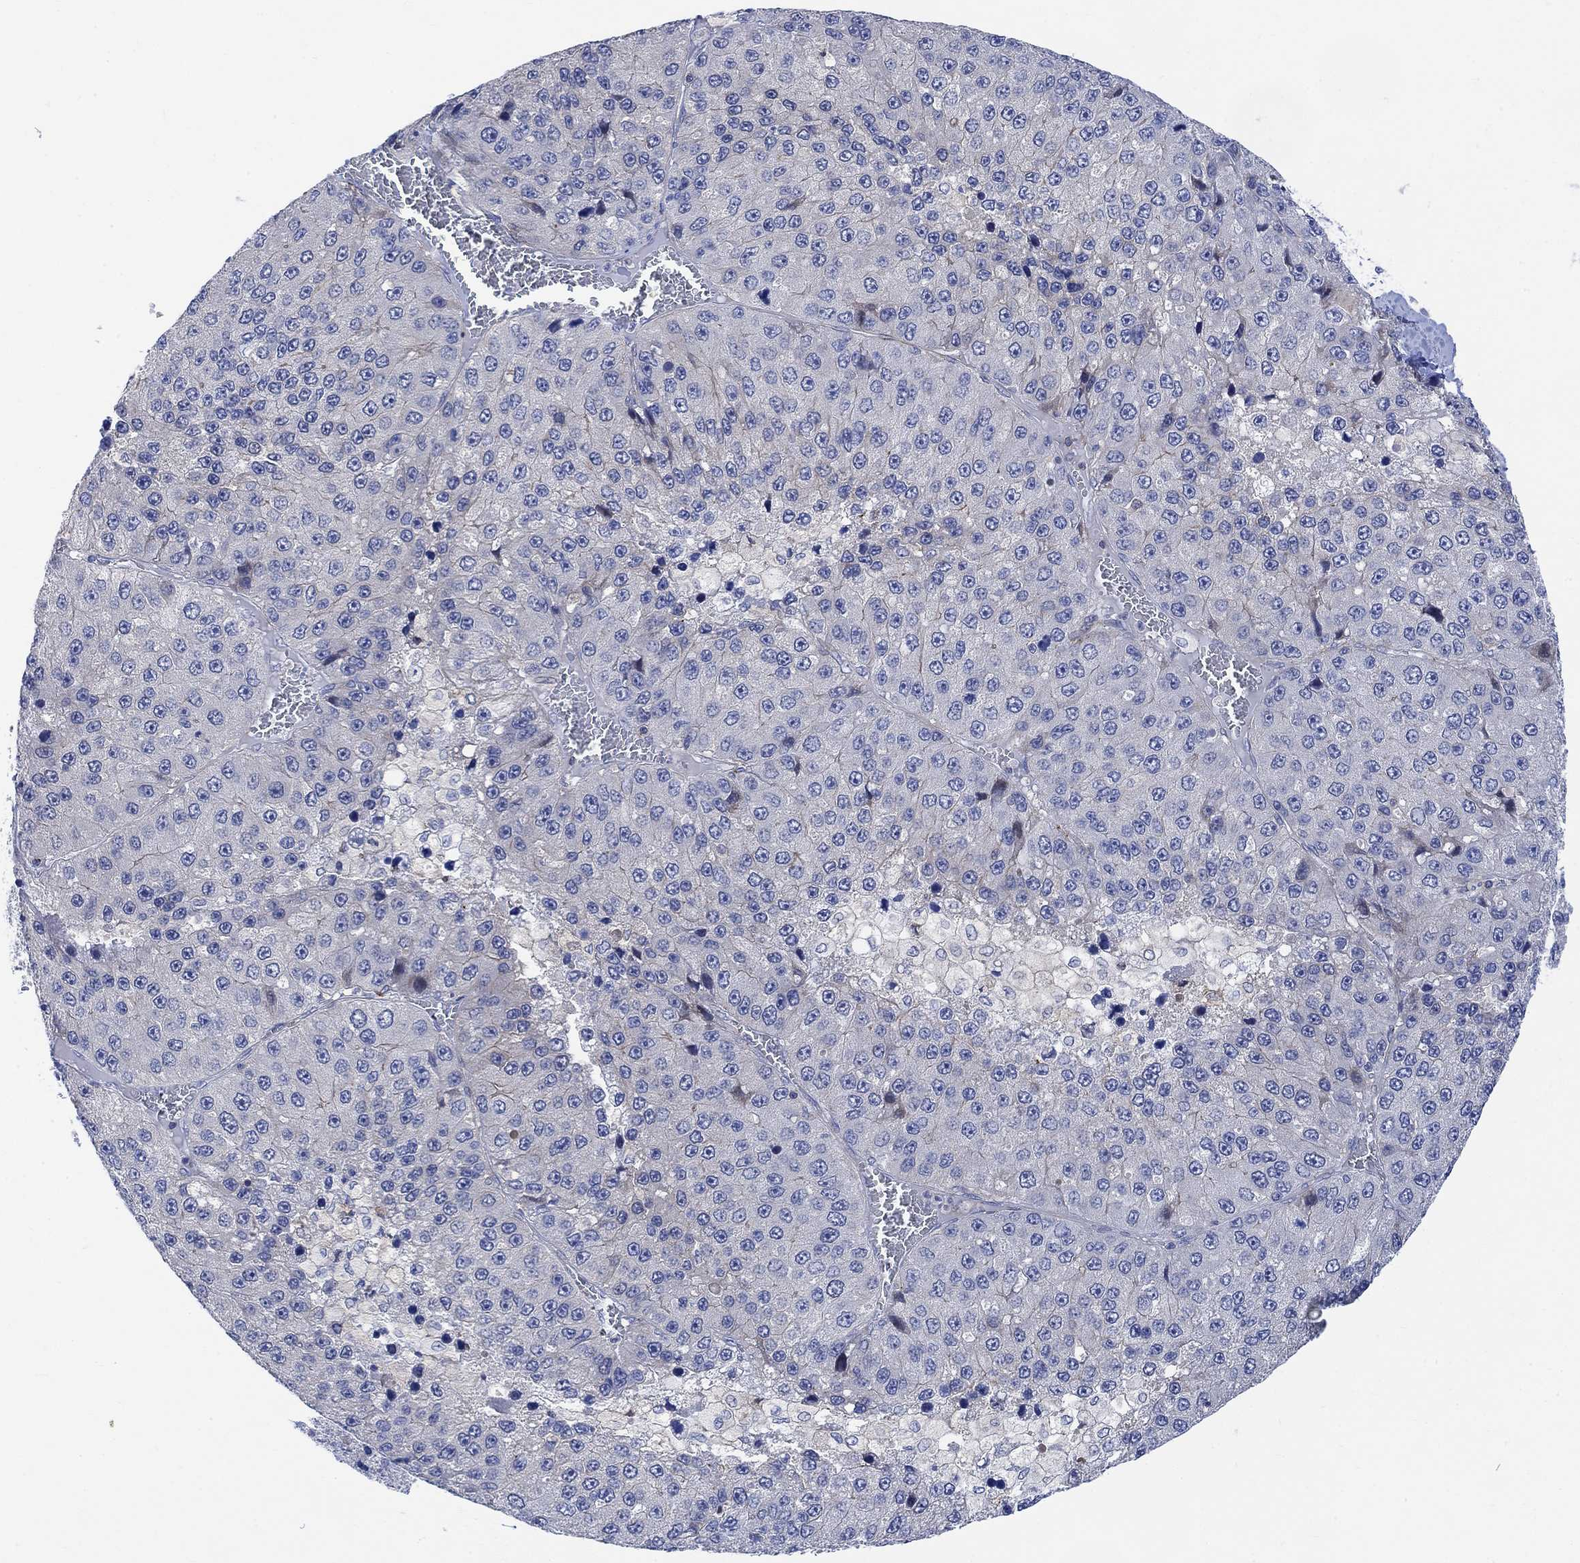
{"staining": {"intensity": "negative", "quantity": "none", "location": "none"}, "tissue": "liver cancer", "cell_type": "Tumor cells", "image_type": "cancer", "snomed": [{"axis": "morphology", "description": "Carcinoma, Hepatocellular, NOS"}, {"axis": "topography", "description": "Liver"}], "caption": "Immunohistochemistry image of neoplastic tissue: human liver cancer stained with DAB reveals no significant protein expression in tumor cells.", "gene": "ARSK", "patient": {"sex": "female", "age": 73}}